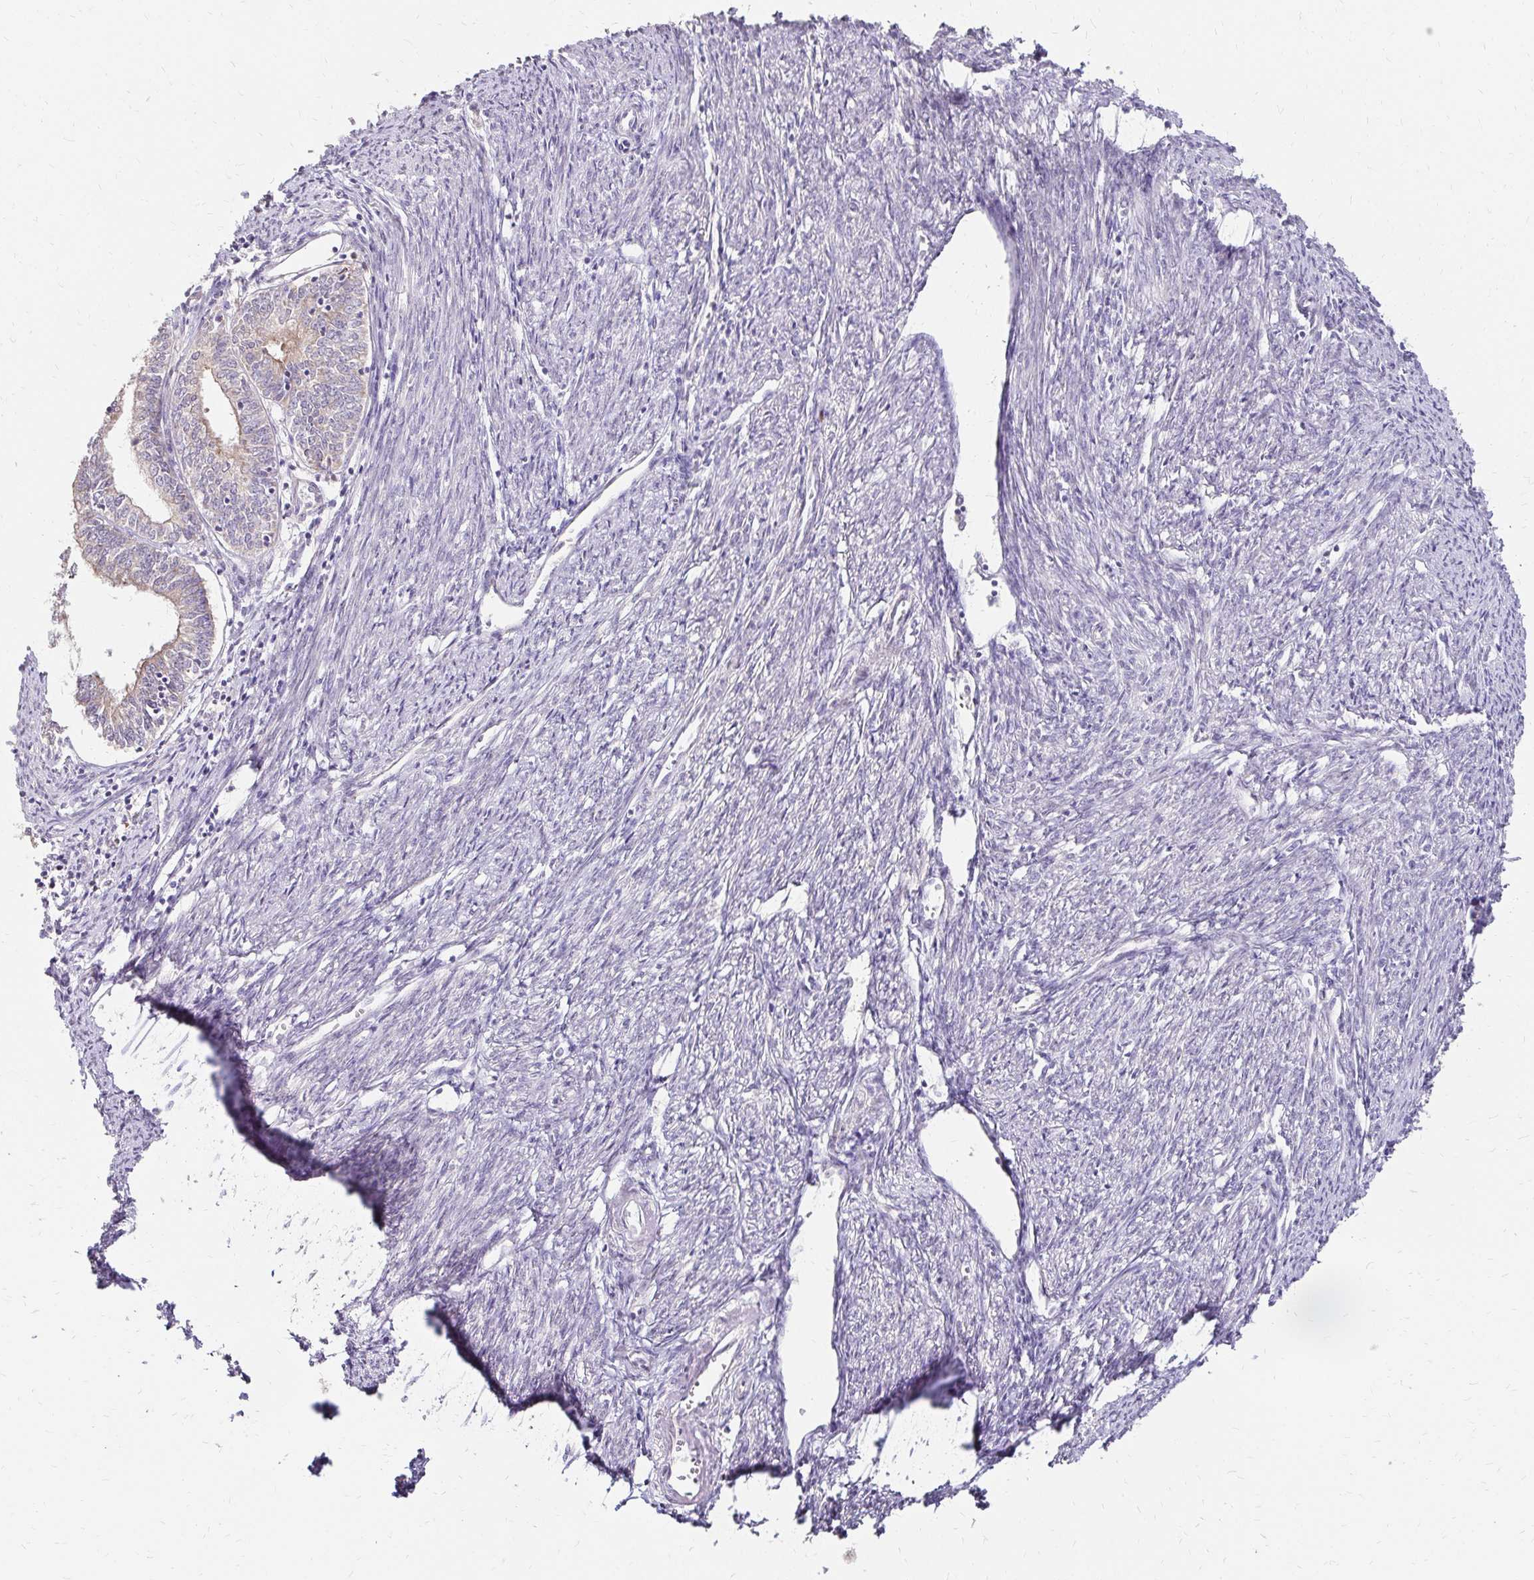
{"staining": {"intensity": "negative", "quantity": "none", "location": "none"}, "tissue": "endometrial cancer", "cell_type": "Tumor cells", "image_type": "cancer", "snomed": [{"axis": "morphology", "description": "Adenocarcinoma, NOS"}, {"axis": "topography", "description": "Endometrium"}], "caption": "Endometrial cancer (adenocarcinoma) was stained to show a protein in brown. There is no significant staining in tumor cells. (DAB (3,3'-diaminobenzidine) immunohistochemistry (IHC), high magnification).", "gene": "PRIMA1", "patient": {"sex": "female", "age": 61}}